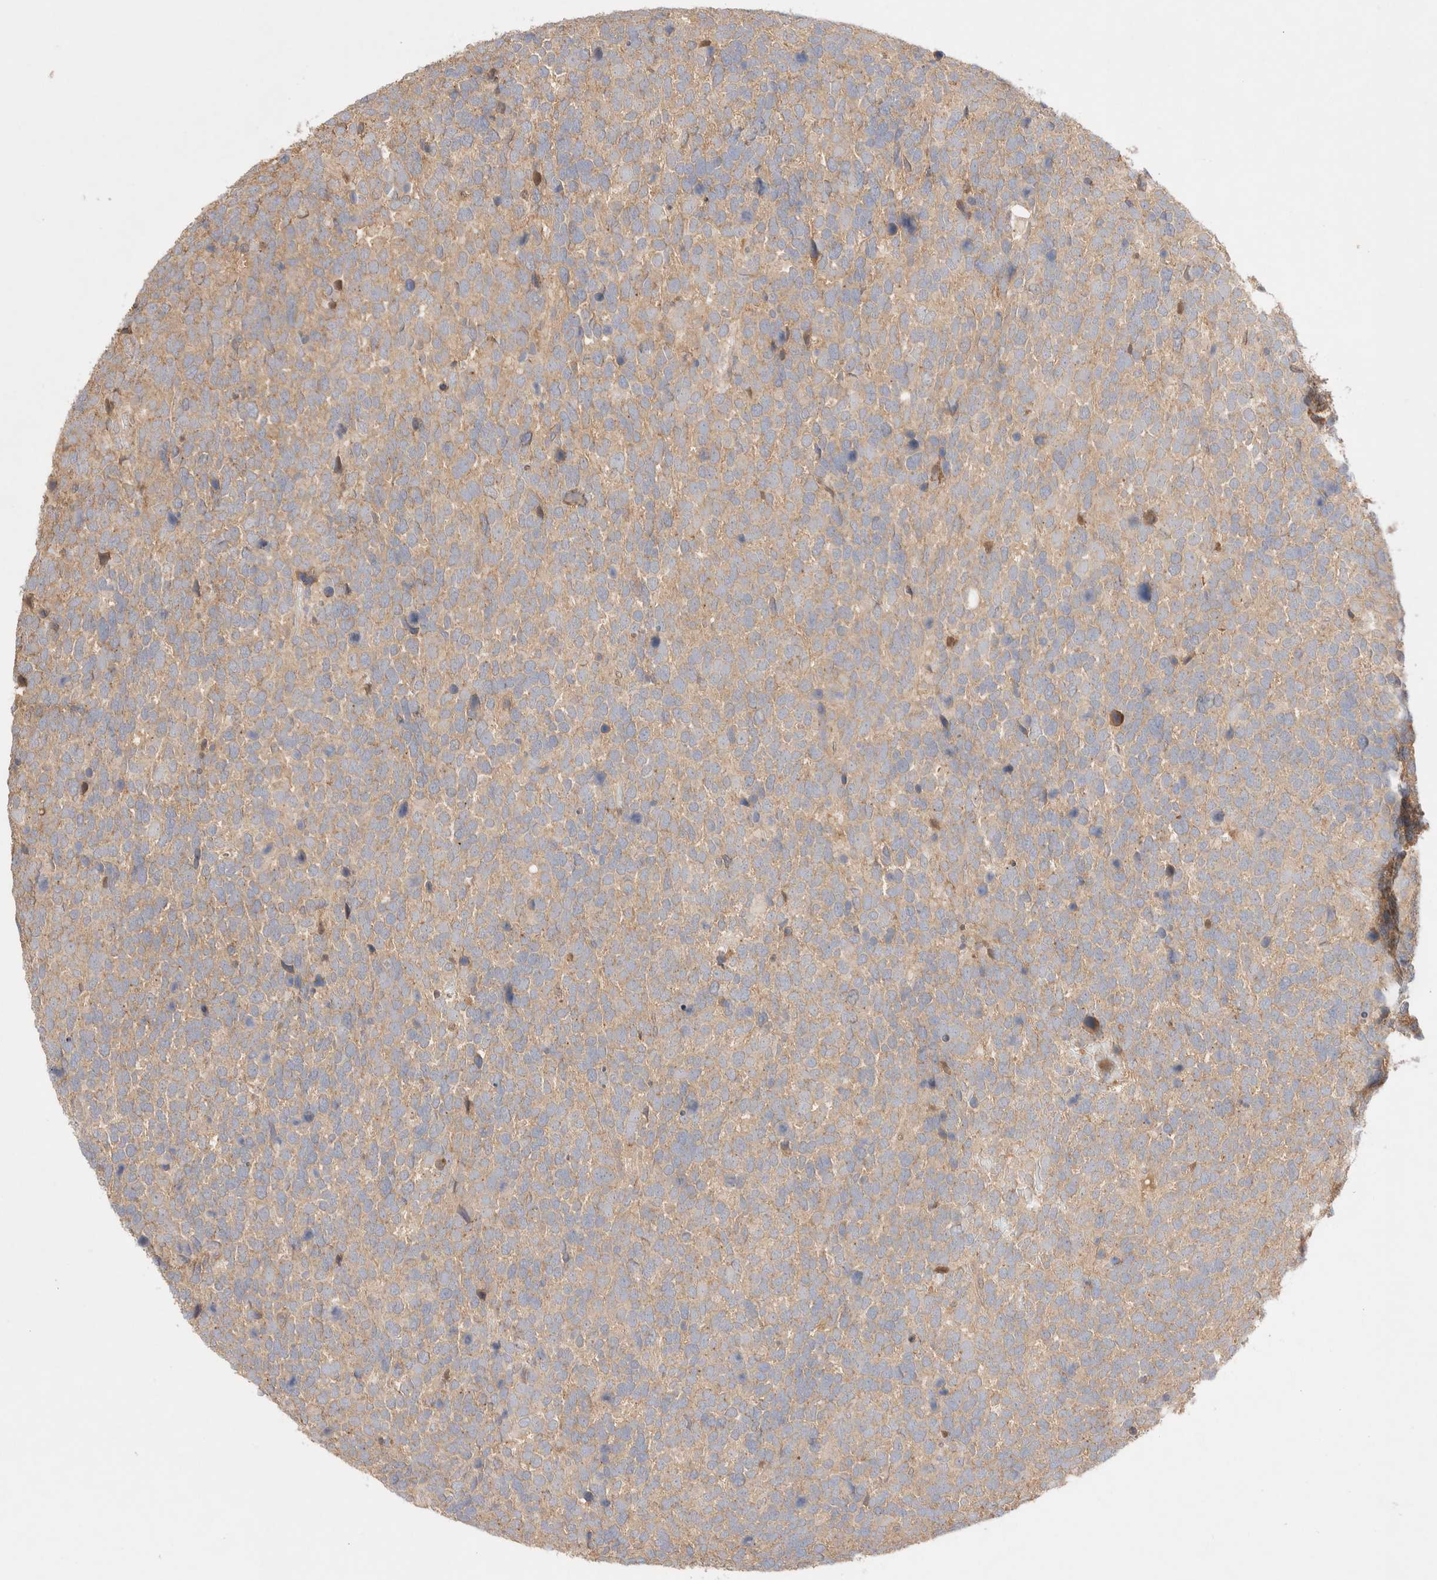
{"staining": {"intensity": "weak", "quantity": ">75%", "location": "cytoplasmic/membranous"}, "tissue": "urothelial cancer", "cell_type": "Tumor cells", "image_type": "cancer", "snomed": [{"axis": "morphology", "description": "Urothelial carcinoma, High grade"}, {"axis": "topography", "description": "Urinary bladder"}], "caption": "Immunohistochemistry photomicrograph of human high-grade urothelial carcinoma stained for a protein (brown), which displays low levels of weak cytoplasmic/membranous positivity in about >75% of tumor cells.", "gene": "CARNMT1", "patient": {"sex": "female", "age": 82}}